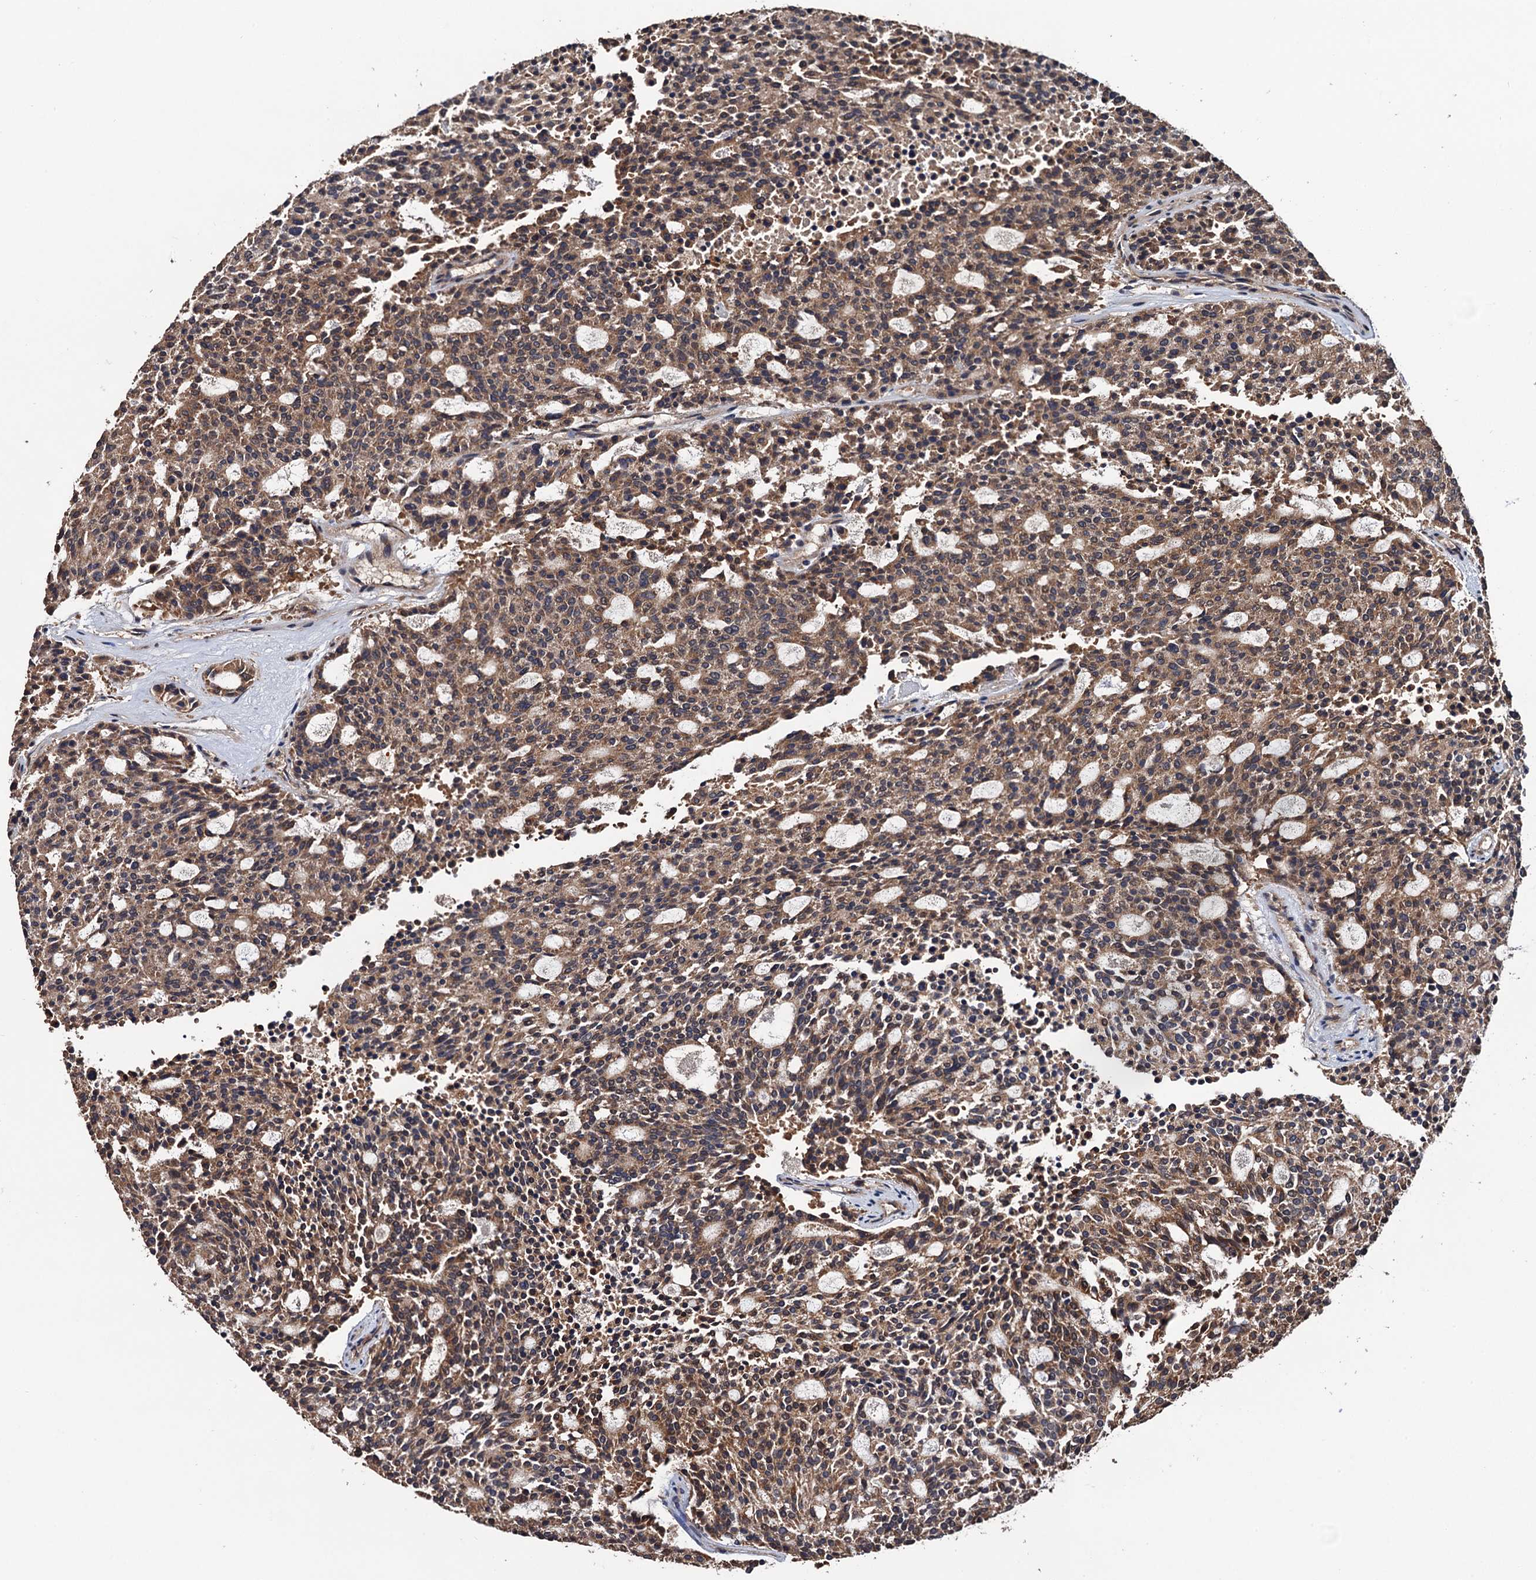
{"staining": {"intensity": "moderate", "quantity": ">75%", "location": "cytoplasmic/membranous"}, "tissue": "carcinoid", "cell_type": "Tumor cells", "image_type": "cancer", "snomed": [{"axis": "morphology", "description": "Carcinoid, malignant, NOS"}, {"axis": "topography", "description": "Pancreas"}], "caption": "There is medium levels of moderate cytoplasmic/membranous expression in tumor cells of carcinoid (malignant), as demonstrated by immunohistochemical staining (brown color).", "gene": "RGS11", "patient": {"sex": "female", "age": 54}}